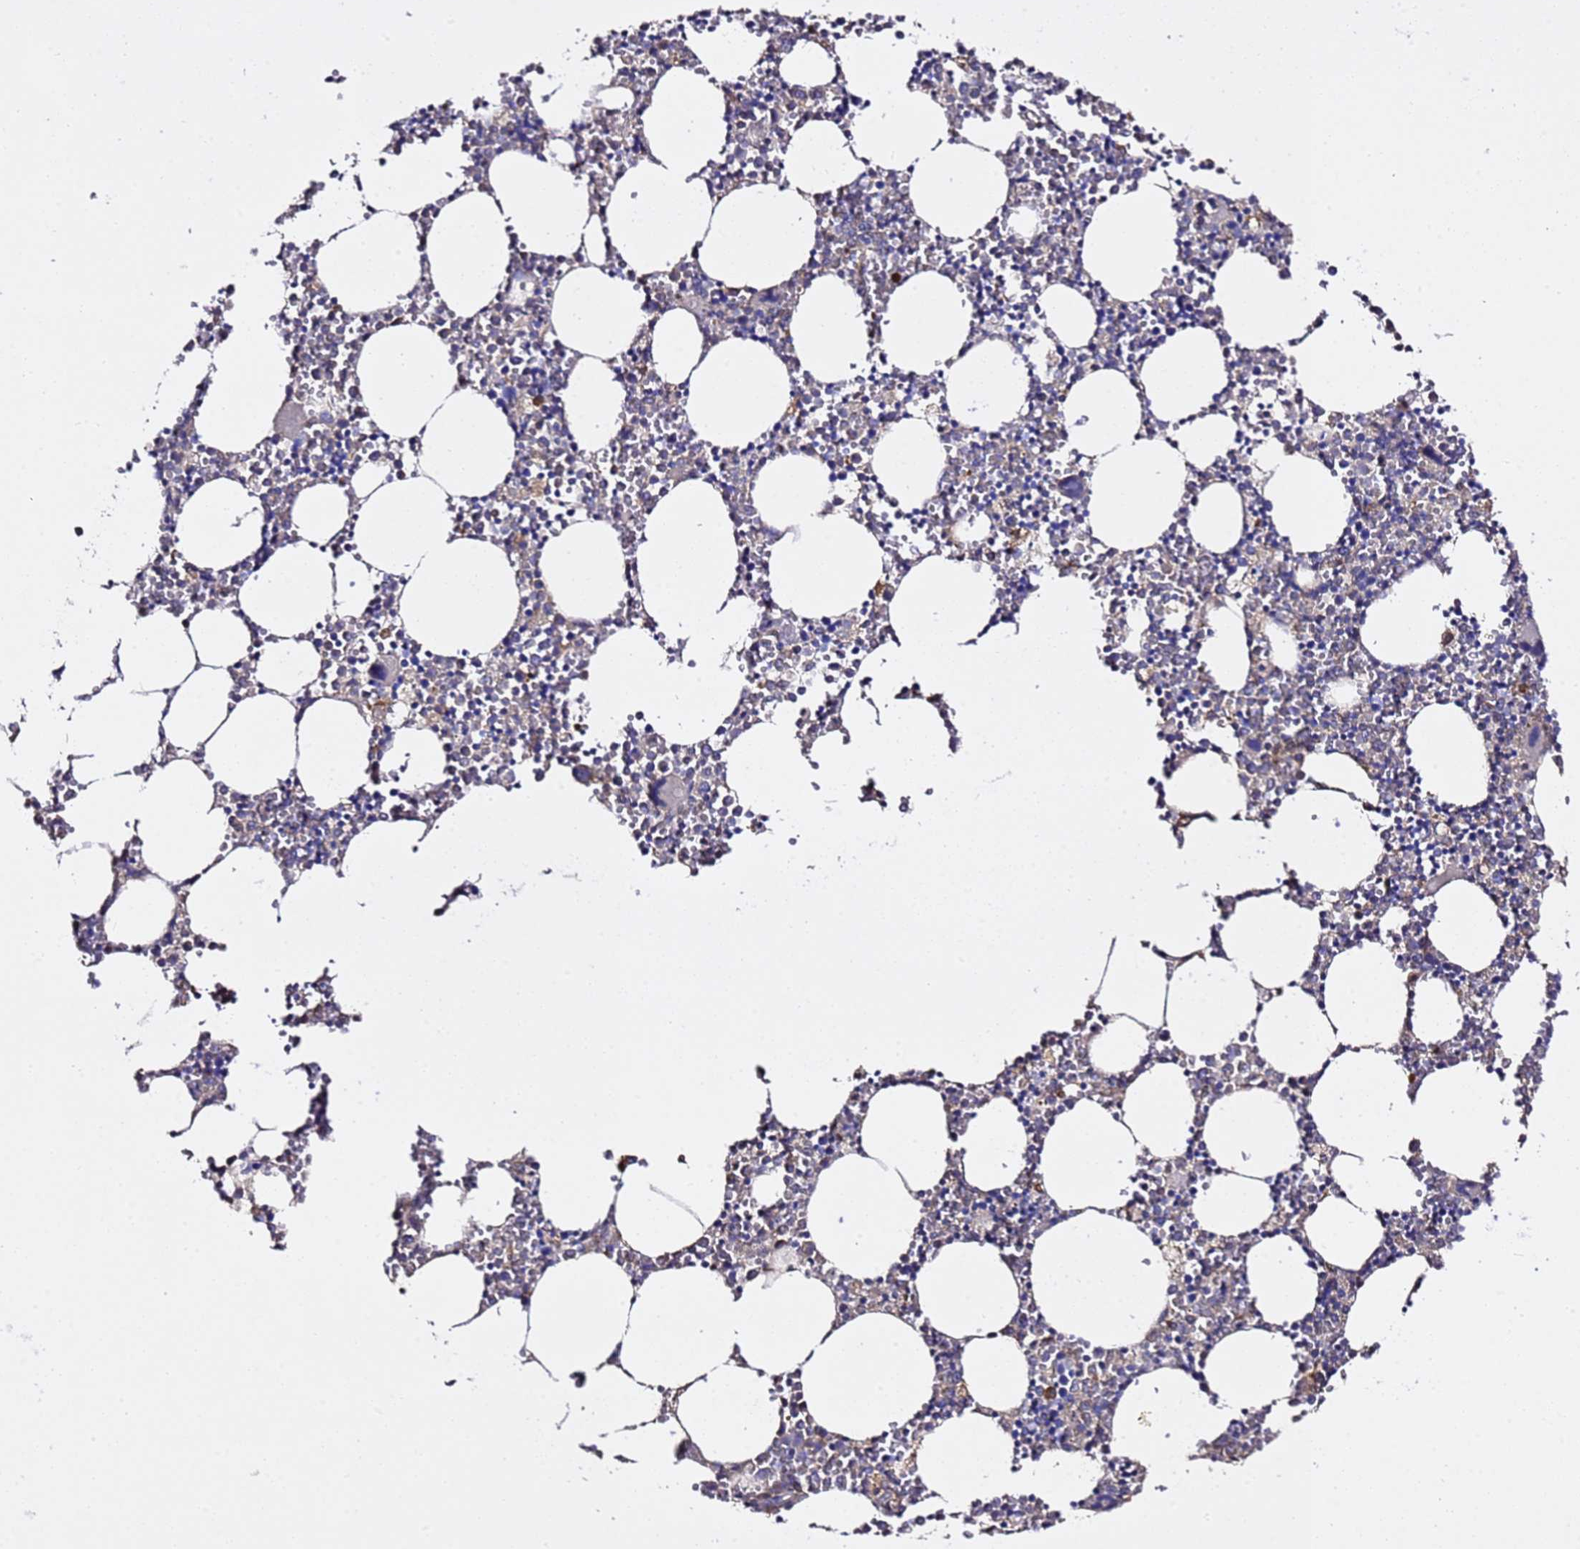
{"staining": {"intensity": "negative", "quantity": "none", "location": "none"}, "tissue": "bone marrow", "cell_type": "Hematopoietic cells", "image_type": "normal", "snomed": [{"axis": "morphology", "description": "Normal tissue, NOS"}, {"axis": "topography", "description": "Bone marrow"}], "caption": "Immunohistochemical staining of normal human bone marrow exhibits no significant expression in hematopoietic cells.", "gene": "ALG3", "patient": {"sex": "female", "age": 64}}